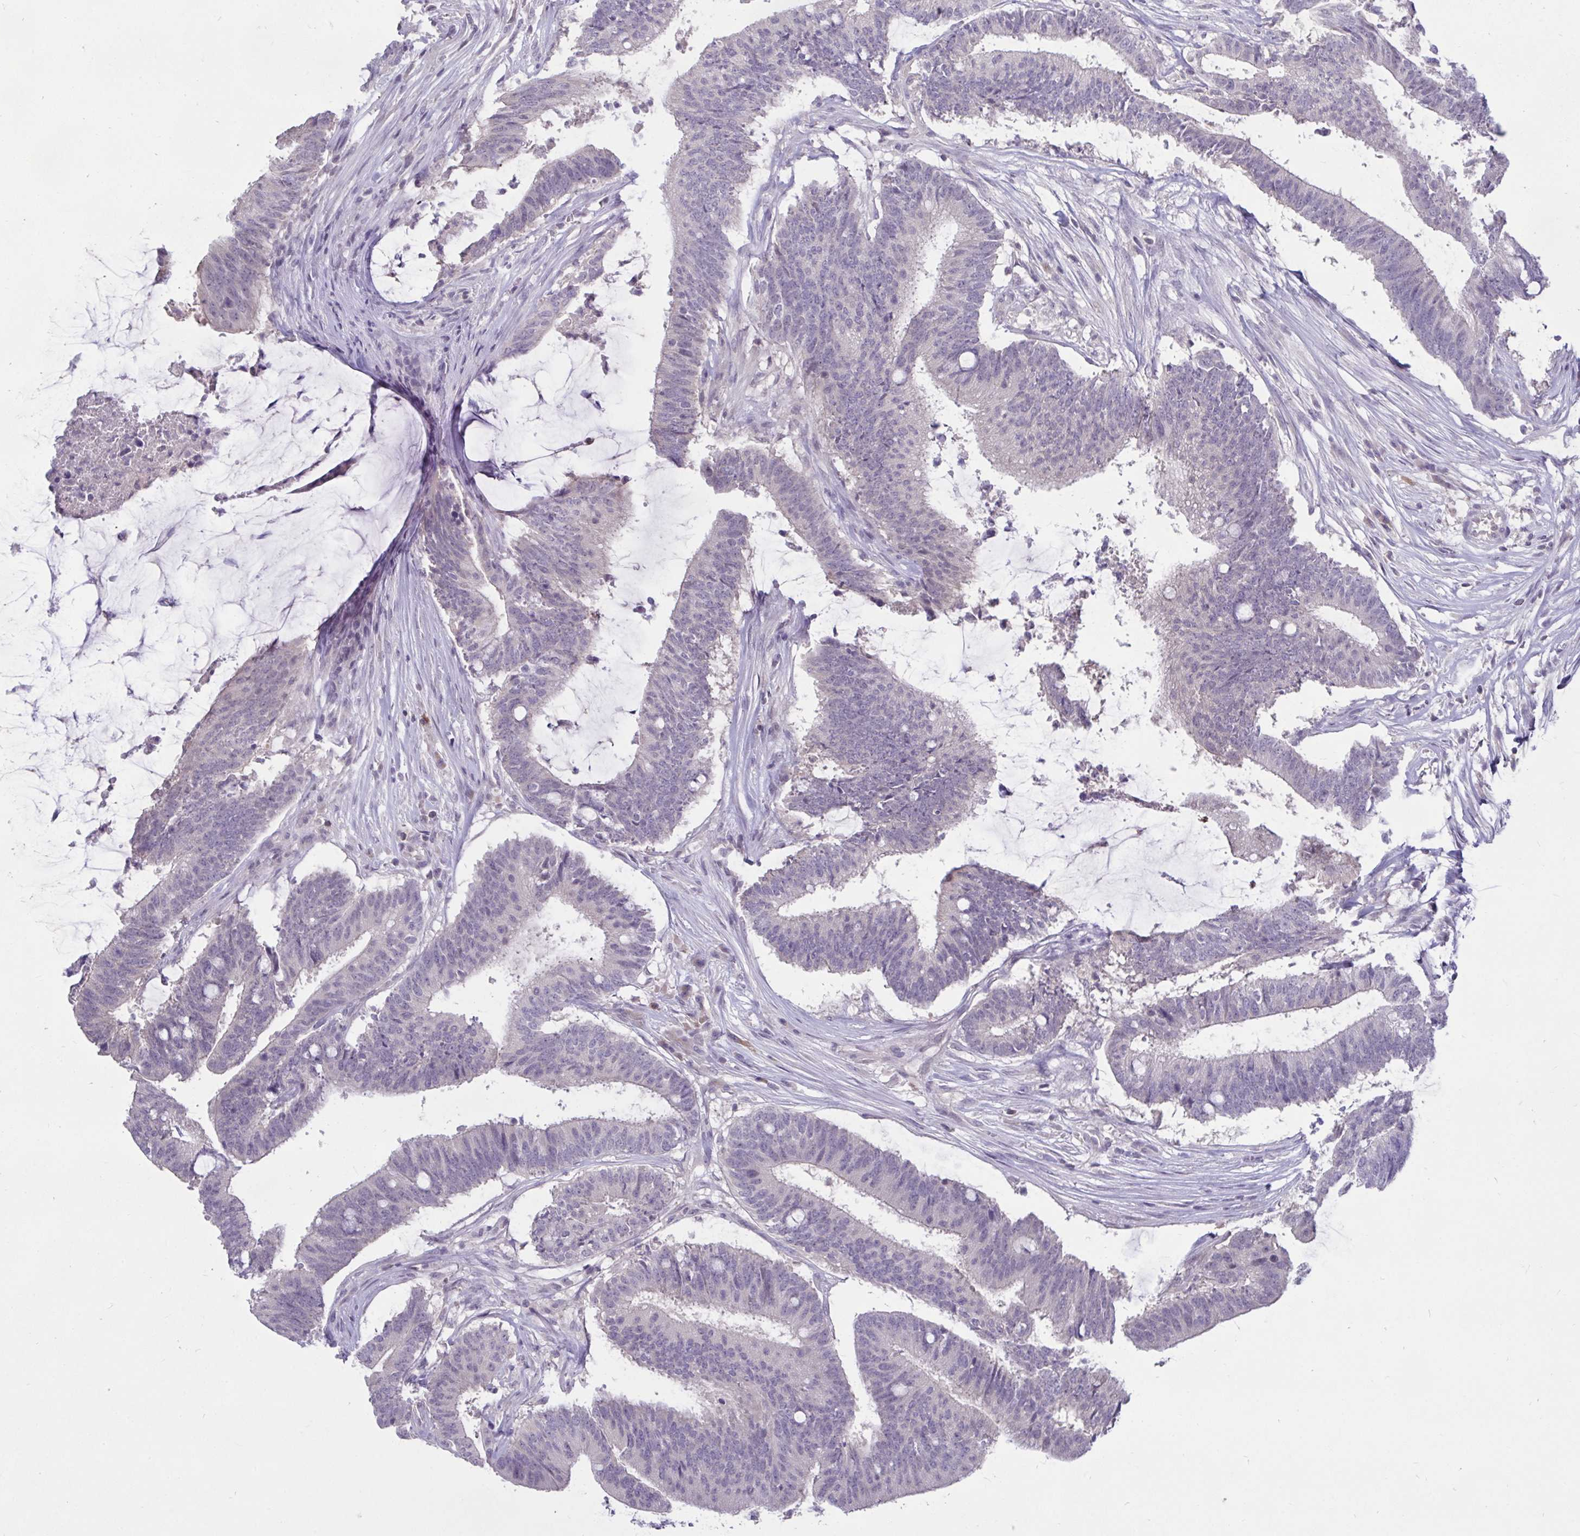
{"staining": {"intensity": "negative", "quantity": "none", "location": "none"}, "tissue": "colorectal cancer", "cell_type": "Tumor cells", "image_type": "cancer", "snomed": [{"axis": "morphology", "description": "Adenocarcinoma, NOS"}, {"axis": "topography", "description": "Colon"}], "caption": "An IHC image of adenocarcinoma (colorectal) is shown. There is no staining in tumor cells of adenocarcinoma (colorectal).", "gene": "ARPP19", "patient": {"sex": "female", "age": 43}}